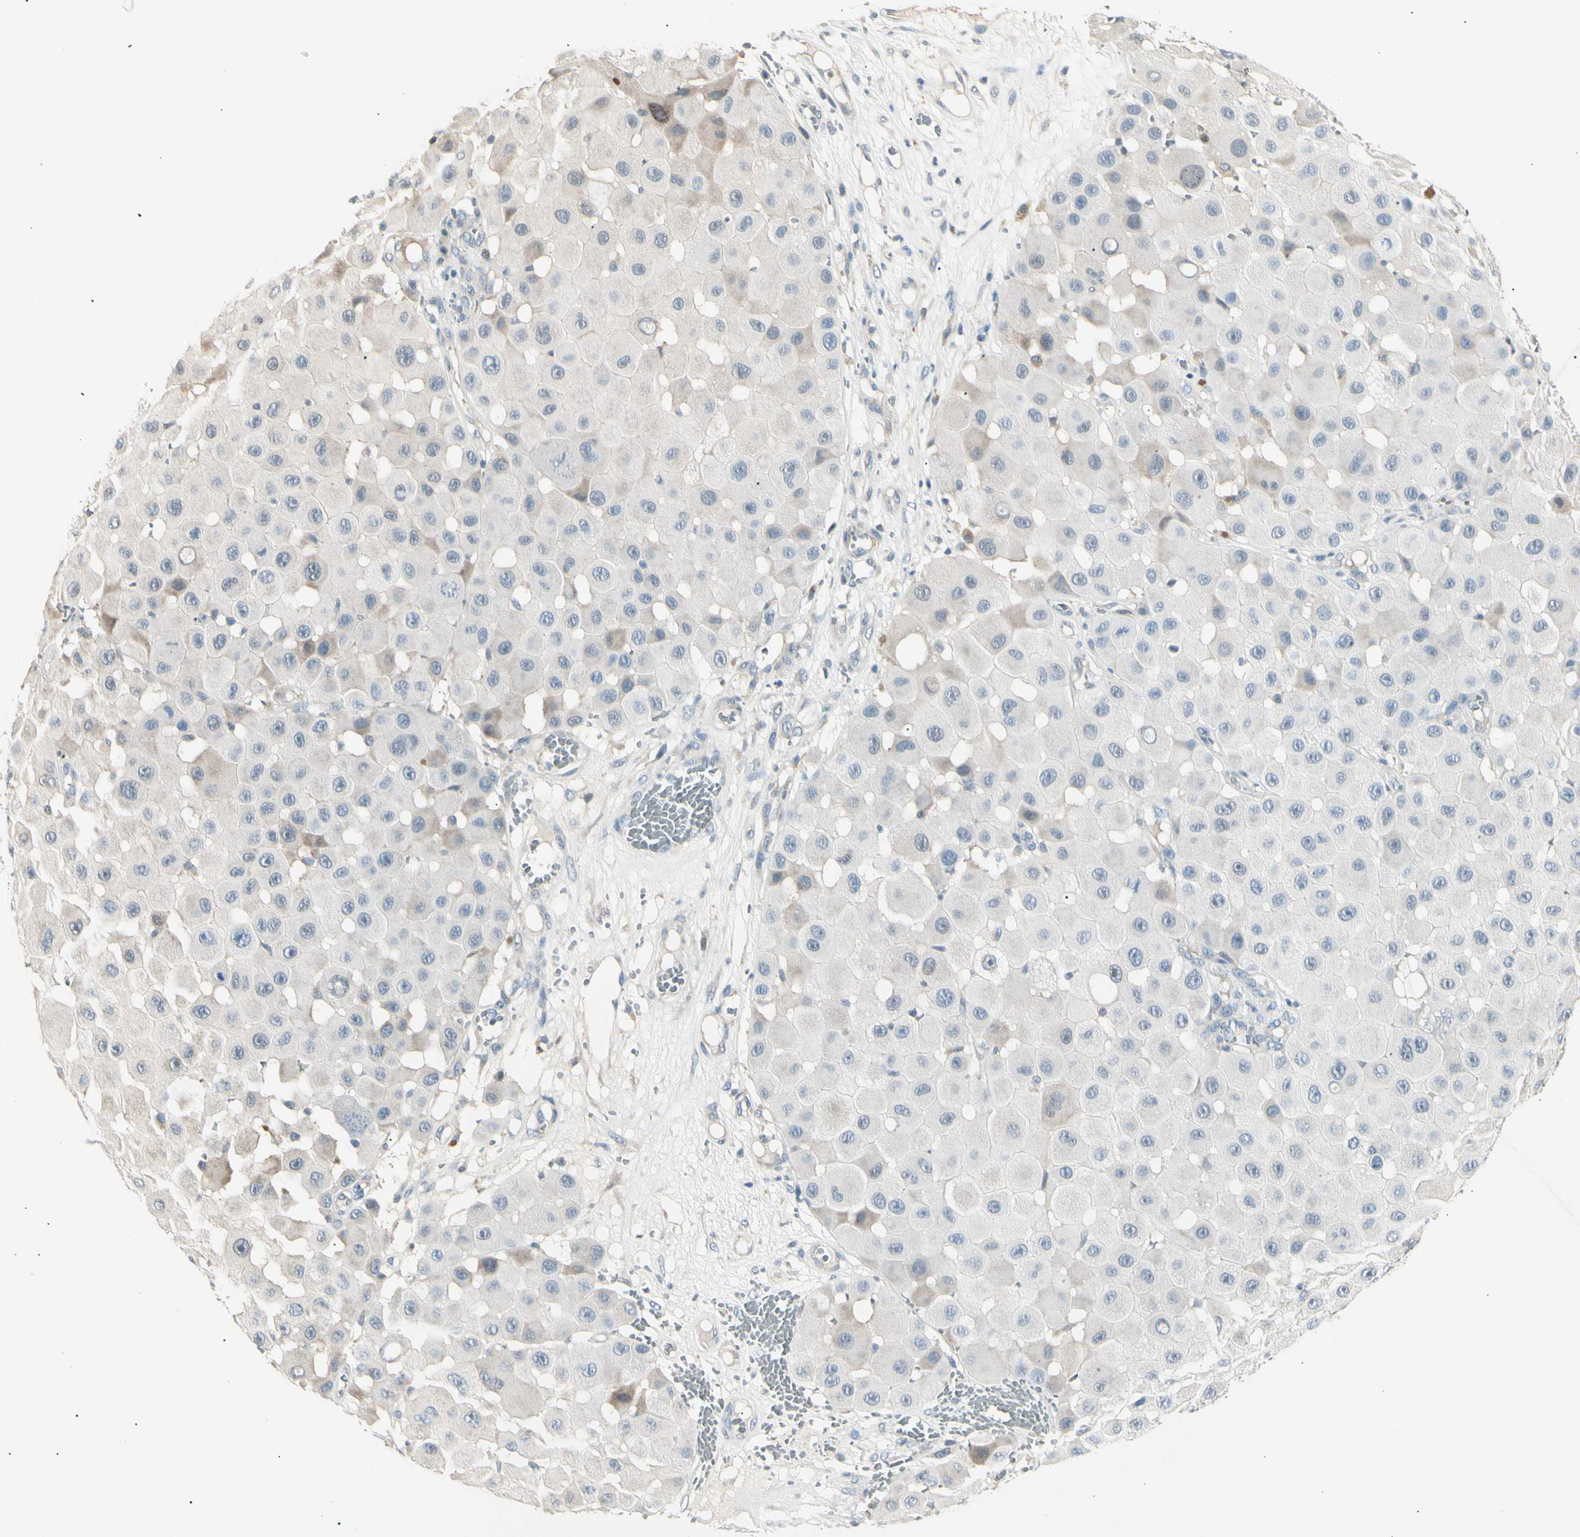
{"staining": {"intensity": "weak", "quantity": "<25%", "location": "cytoplasmic/membranous"}, "tissue": "melanoma", "cell_type": "Tumor cells", "image_type": "cancer", "snomed": [{"axis": "morphology", "description": "Malignant melanoma, NOS"}, {"axis": "topography", "description": "Skin"}], "caption": "High power microscopy histopathology image of an immunohistochemistry micrograph of melanoma, revealing no significant expression in tumor cells.", "gene": "LHPP", "patient": {"sex": "female", "age": 81}}